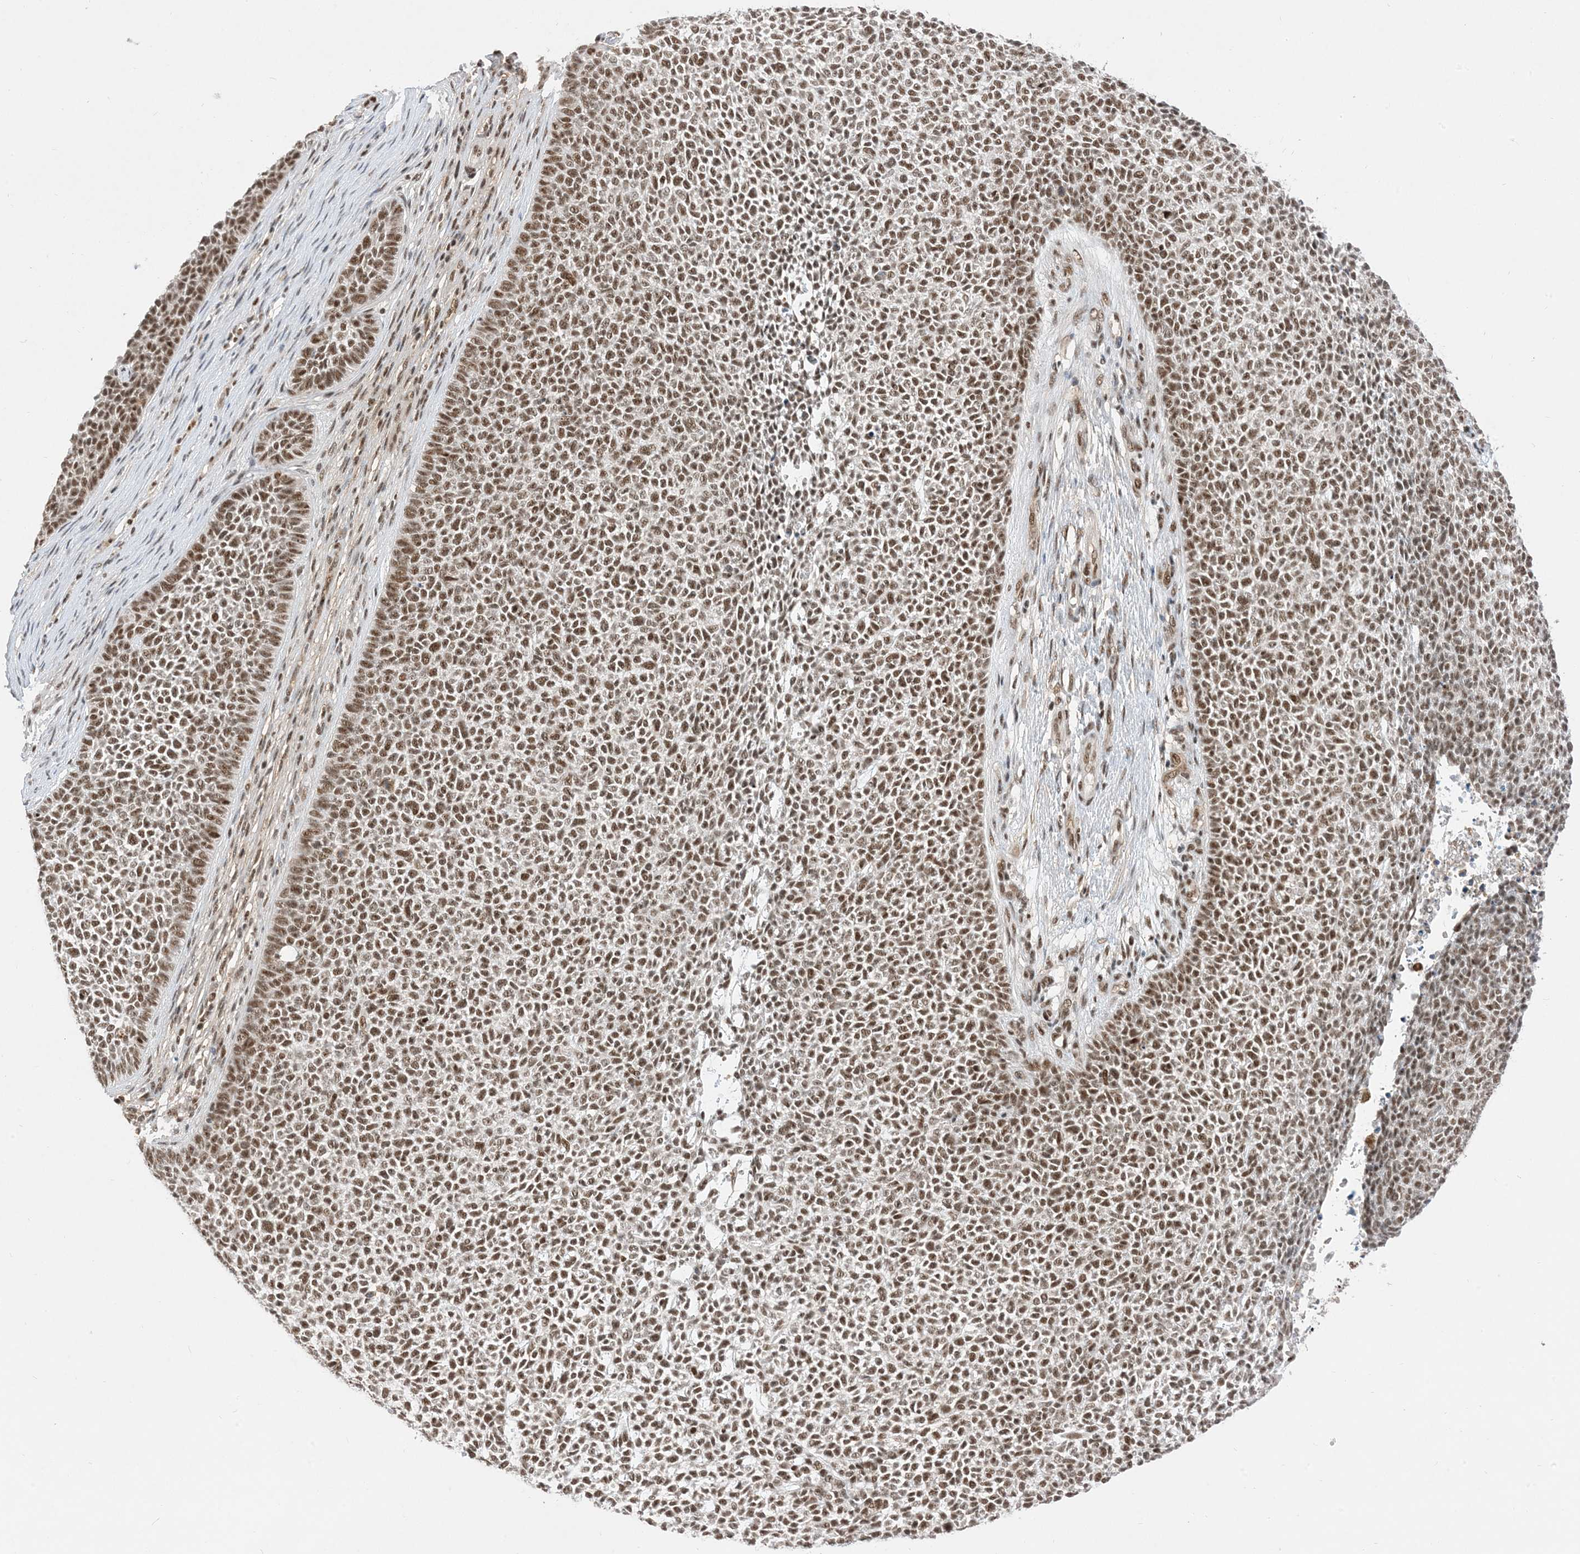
{"staining": {"intensity": "moderate", "quantity": ">75%", "location": "nuclear"}, "tissue": "skin cancer", "cell_type": "Tumor cells", "image_type": "cancer", "snomed": [{"axis": "morphology", "description": "Basal cell carcinoma"}, {"axis": "topography", "description": "Skin"}], "caption": "Immunohistochemistry (IHC) staining of skin basal cell carcinoma, which displays medium levels of moderate nuclear positivity in about >75% of tumor cells indicating moderate nuclear protein positivity. The staining was performed using DAB (brown) for protein detection and nuclei were counterstained in hematoxylin (blue).", "gene": "SF3A3", "patient": {"sex": "female", "age": 84}}